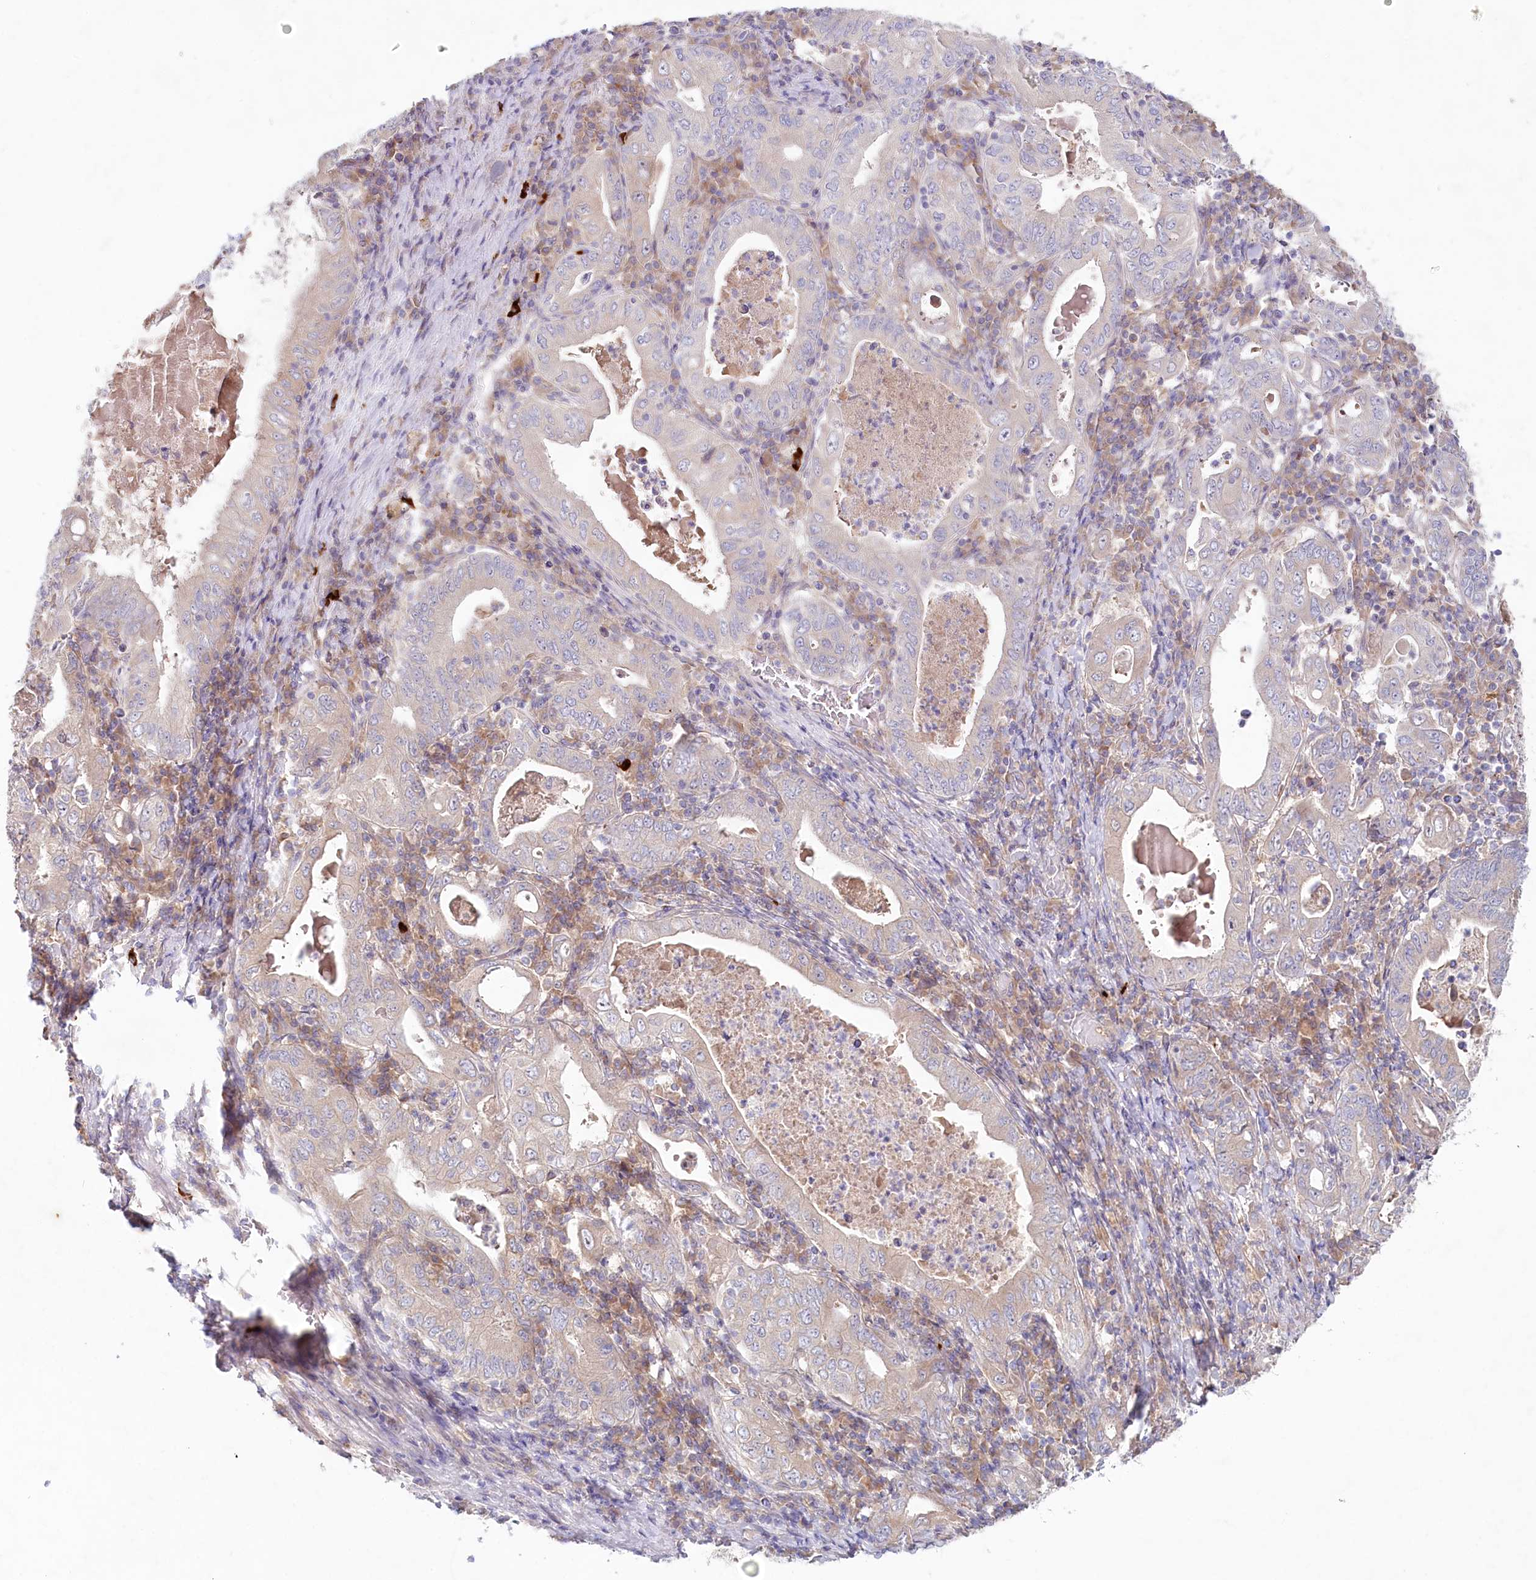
{"staining": {"intensity": "negative", "quantity": "none", "location": "none"}, "tissue": "stomach cancer", "cell_type": "Tumor cells", "image_type": "cancer", "snomed": [{"axis": "morphology", "description": "Normal tissue, NOS"}, {"axis": "morphology", "description": "Adenocarcinoma, NOS"}, {"axis": "topography", "description": "Esophagus"}, {"axis": "topography", "description": "Stomach, upper"}, {"axis": "topography", "description": "Peripheral nerve tissue"}], "caption": "DAB immunohistochemical staining of stomach adenocarcinoma demonstrates no significant staining in tumor cells.", "gene": "TNIP1", "patient": {"sex": "male", "age": 62}}